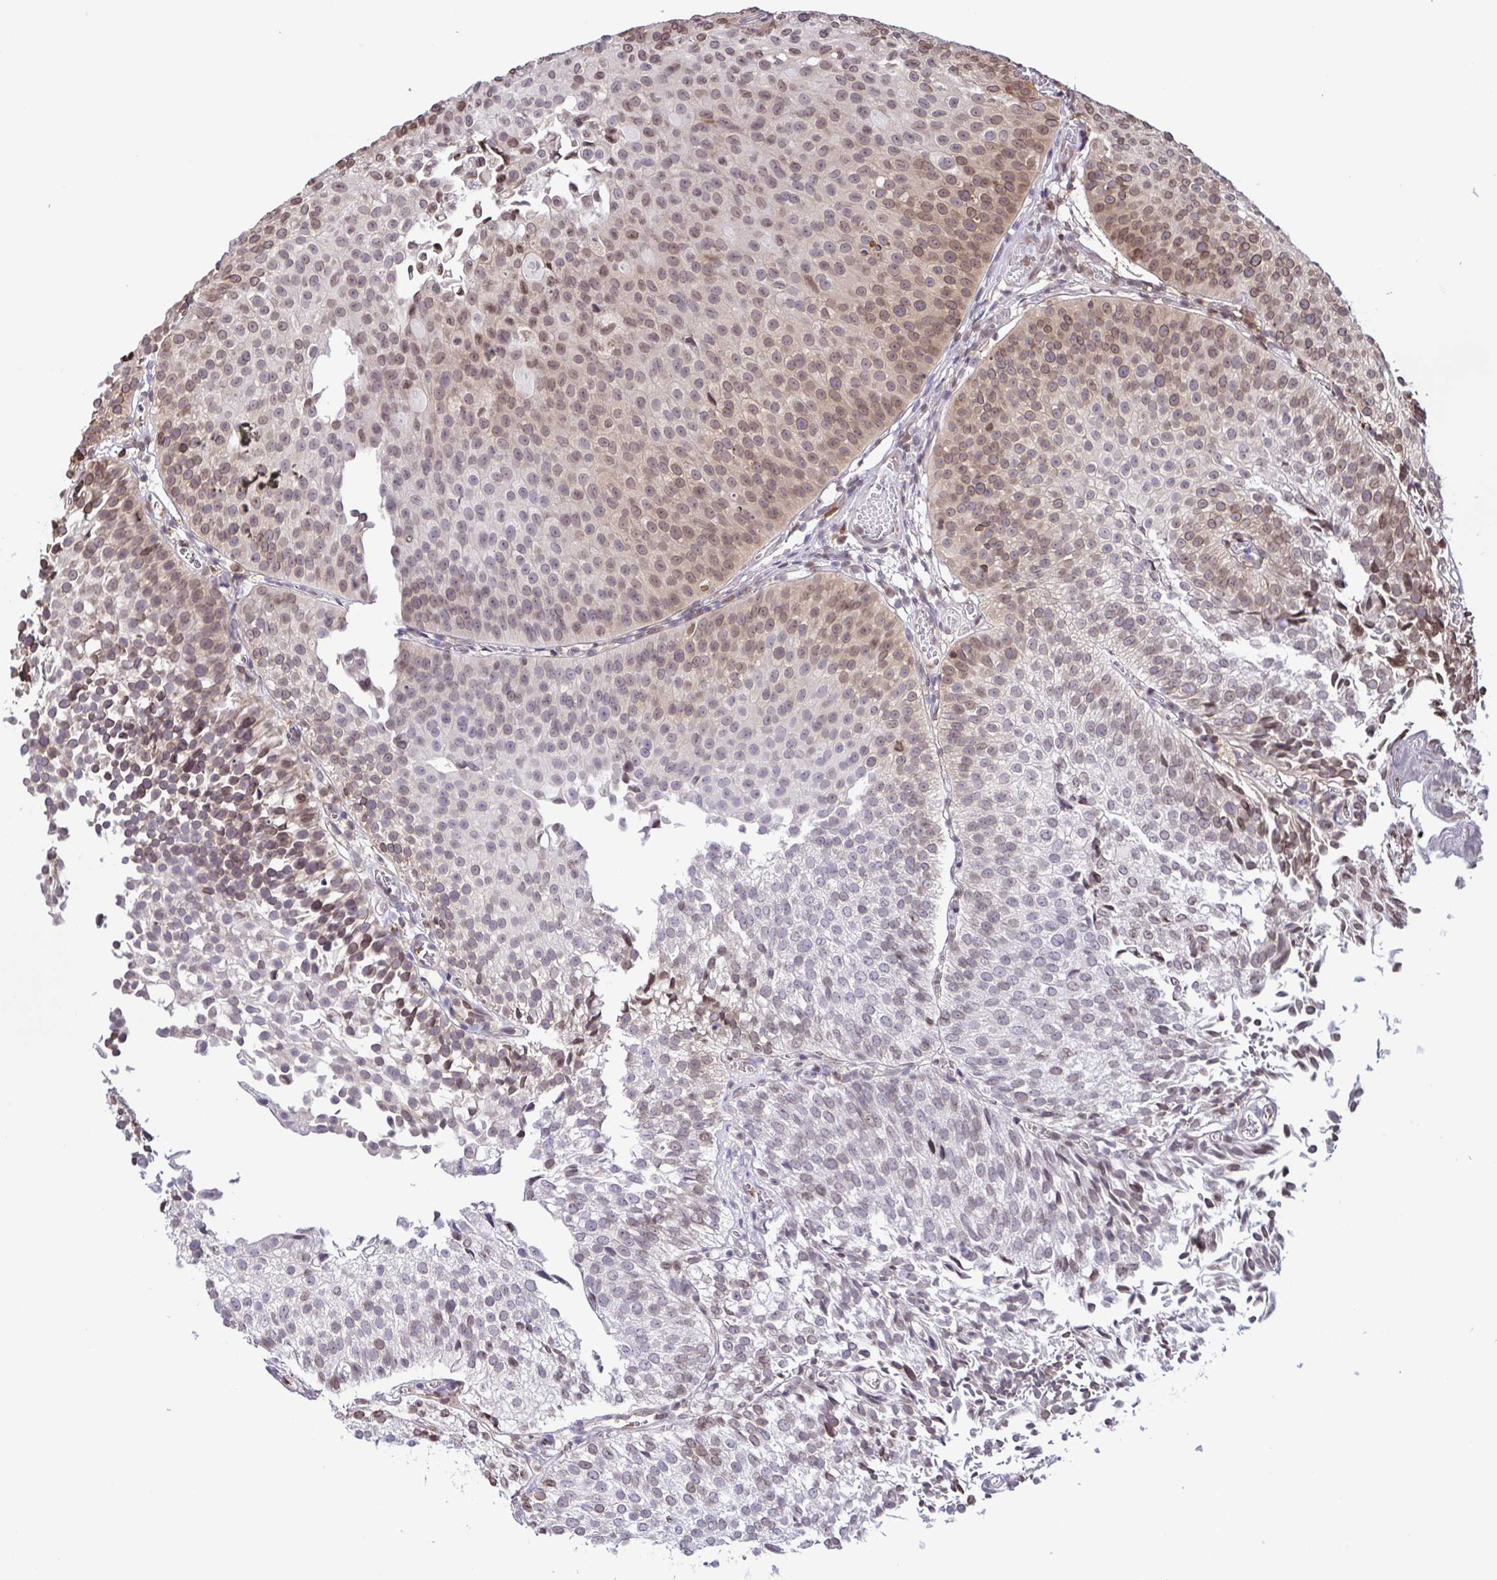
{"staining": {"intensity": "weak", "quantity": "<25%", "location": "nuclear"}, "tissue": "urothelial cancer", "cell_type": "Tumor cells", "image_type": "cancer", "snomed": [{"axis": "morphology", "description": "Urothelial carcinoma, Low grade"}, {"axis": "topography", "description": "Urinary bladder"}], "caption": "This is an IHC image of human urothelial cancer. There is no positivity in tumor cells.", "gene": "PSMB9", "patient": {"sex": "male", "age": 80}}